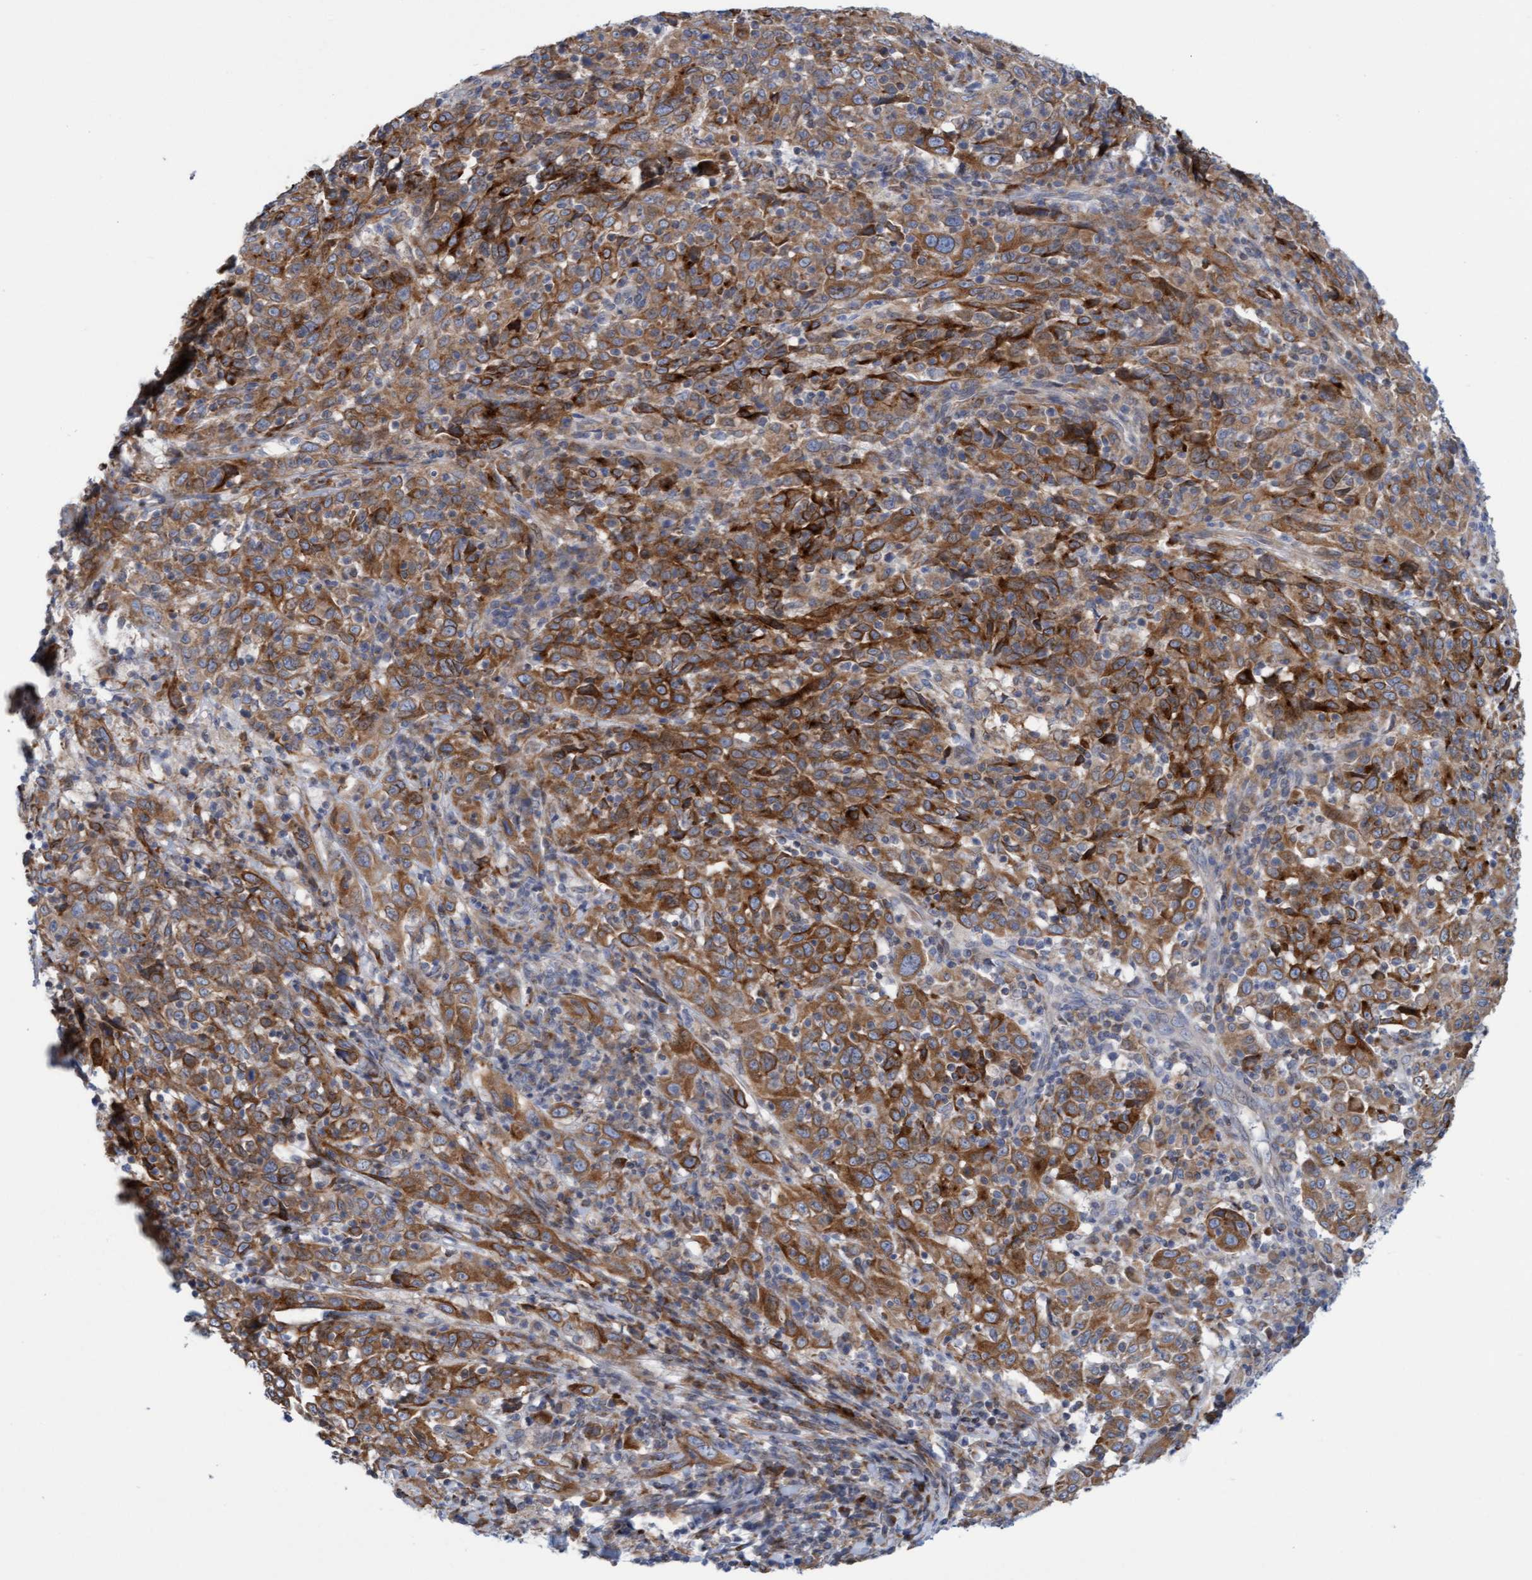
{"staining": {"intensity": "moderate", "quantity": ">75%", "location": "cytoplasmic/membranous"}, "tissue": "cervical cancer", "cell_type": "Tumor cells", "image_type": "cancer", "snomed": [{"axis": "morphology", "description": "Squamous cell carcinoma, NOS"}, {"axis": "topography", "description": "Cervix"}], "caption": "IHC photomicrograph of cervical squamous cell carcinoma stained for a protein (brown), which shows medium levels of moderate cytoplasmic/membranous staining in approximately >75% of tumor cells.", "gene": "SLC28A3", "patient": {"sex": "female", "age": 46}}